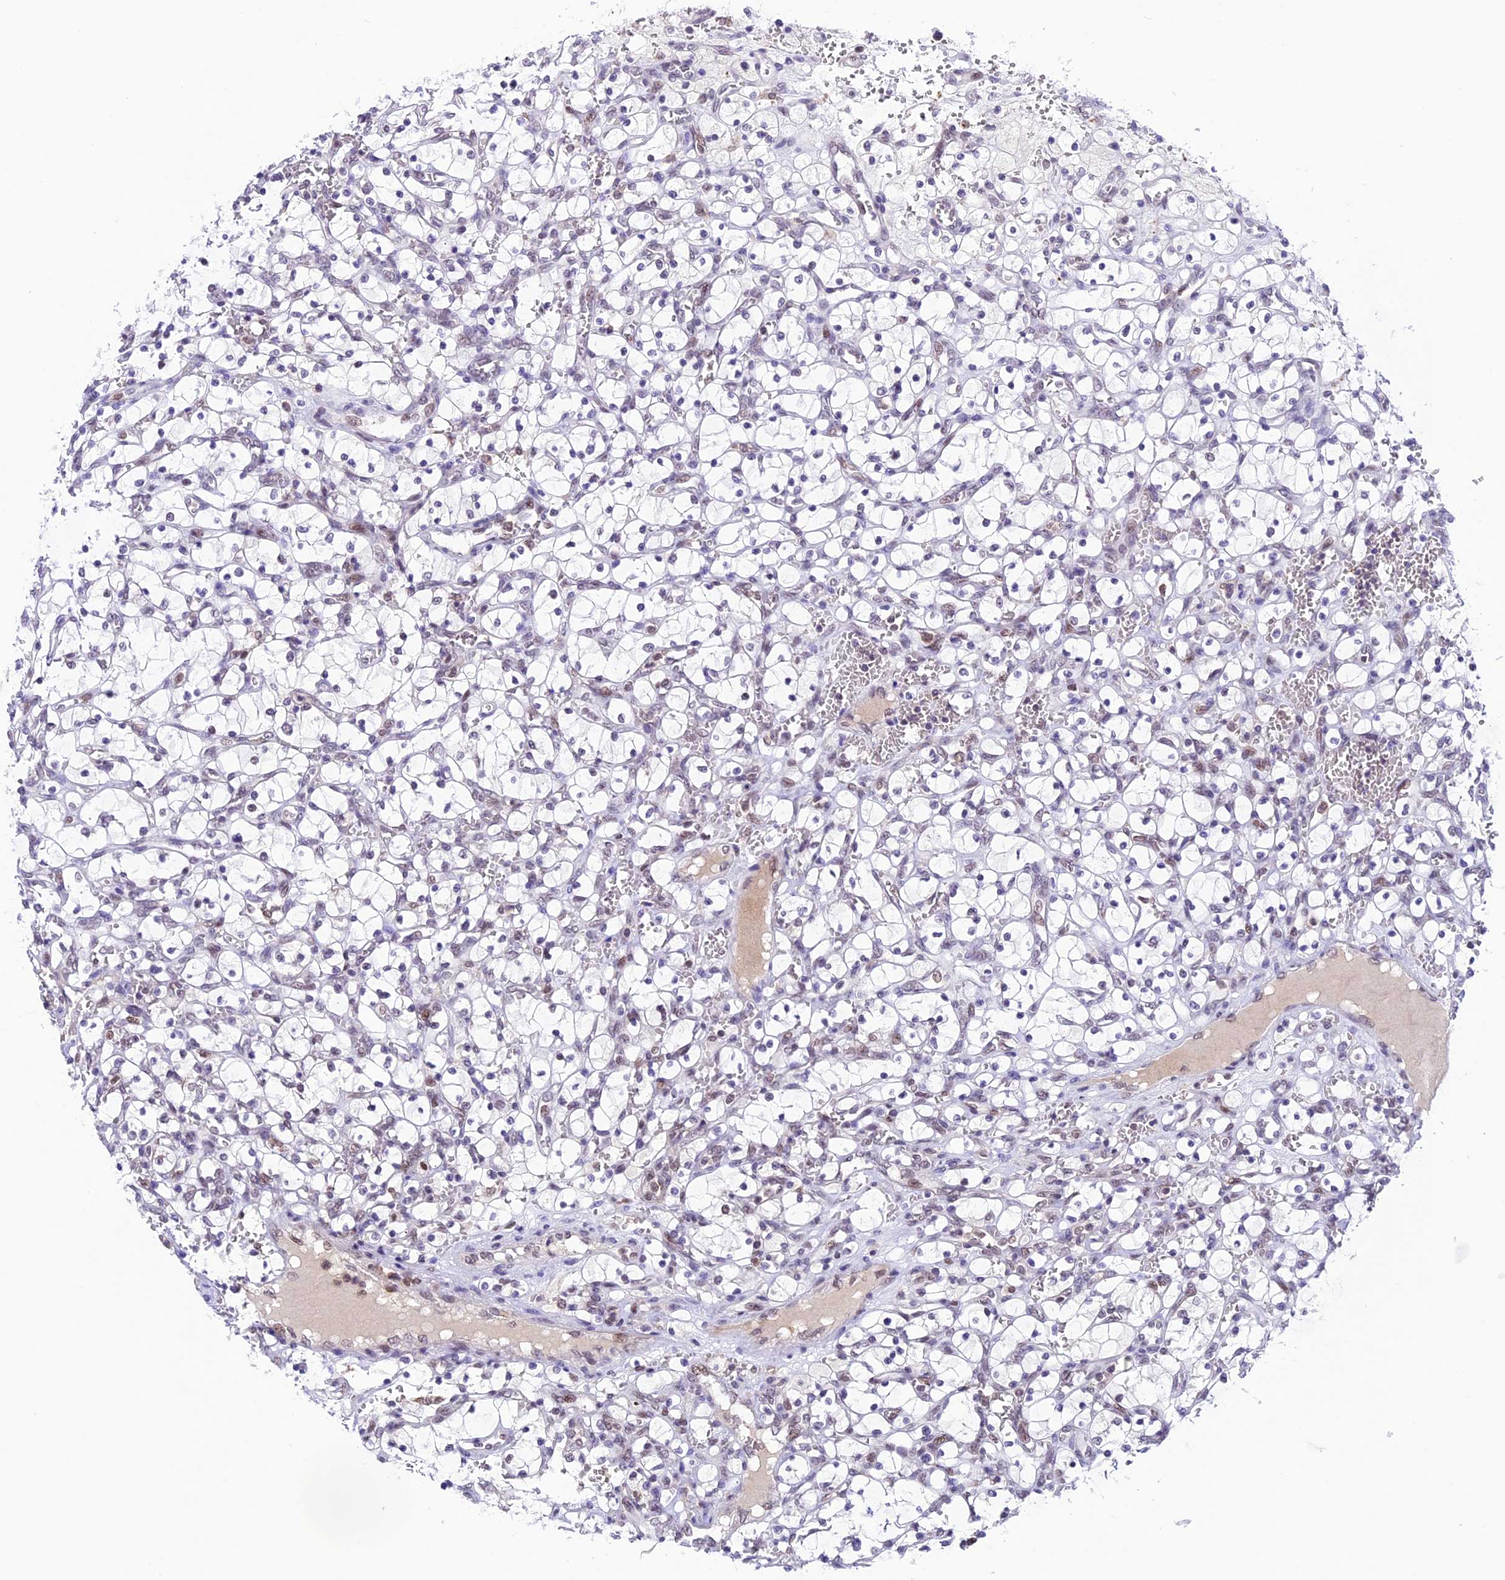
{"staining": {"intensity": "negative", "quantity": "none", "location": "none"}, "tissue": "renal cancer", "cell_type": "Tumor cells", "image_type": "cancer", "snomed": [{"axis": "morphology", "description": "Adenocarcinoma, NOS"}, {"axis": "topography", "description": "Kidney"}], "caption": "Immunohistochemistry (IHC) histopathology image of renal adenocarcinoma stained for a protein (brown), which shows no positivity in tumor cells.", "gene": "SHKBP1", "patient": {"sex": "female", "age": 69}}